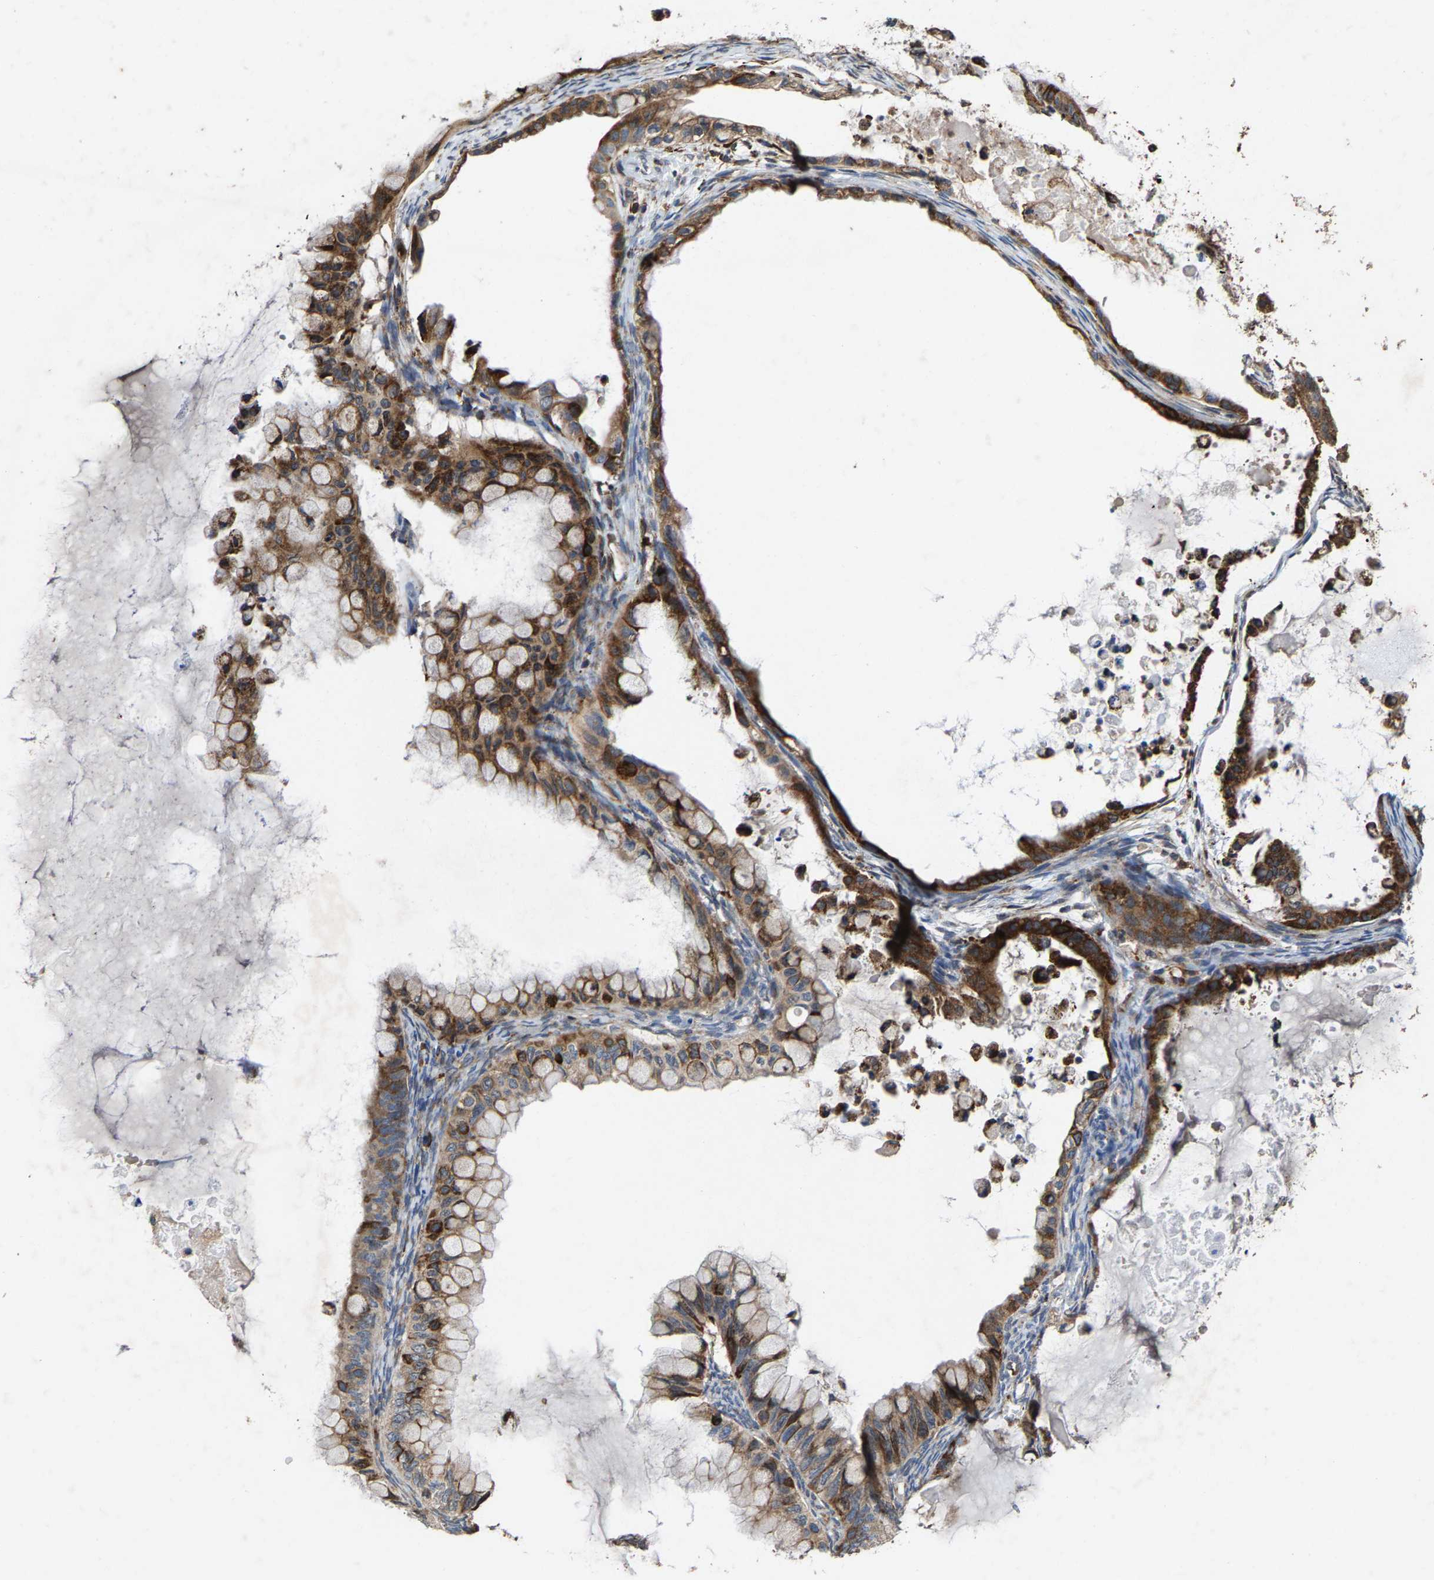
{"staining": {"intensity": "strong", "quantity": ">75%", "location": "cytoplasmic/membranous"}, "tissue": "ovarian cancer", "cell_type": "Tumor cells", "image_type": "cancer", "snomed": [{"axis": "morphology", "description": "Cystadenocarcinoma, mucinous, NOS"}, {"axis": "topography", "description": "Ovary"}], "caption": "A brown stain labels strong cytoplasmic/membranous staining of a protein in ovarian cancer tumor cells.", "gene": "FGD3", "patient": {"sex": "female", "age": 80}}